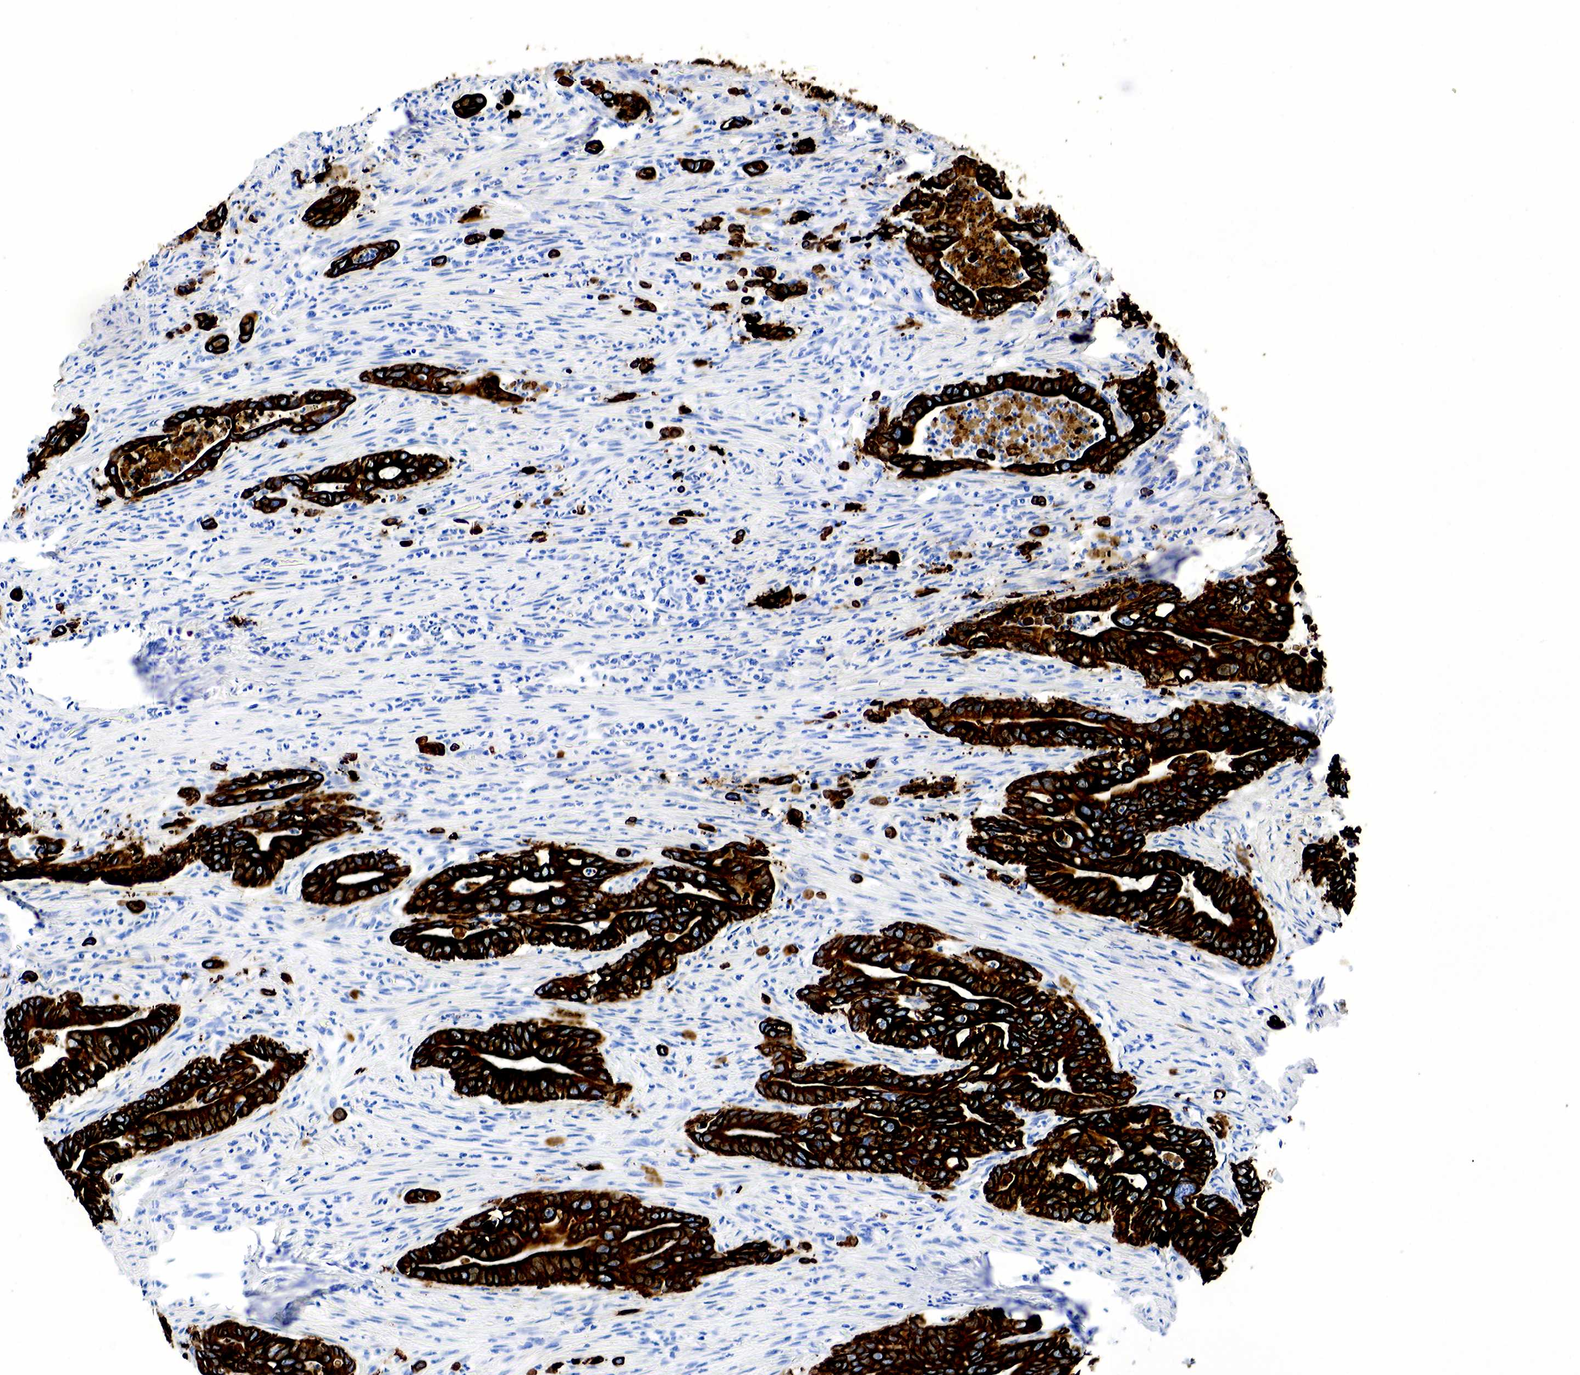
{"staining": {"intensity": "strong", "quantity": ">75%", "location": "cytoplasmic/membranous"}, "tissue": "stomach cancer", "cell_type": "Tumor cells", "image_type": "cancer", "snomed": [{"axis": "morphology", "description": "Adenocarcinoma, NOS"}, {"axis": "topography", "description": "Stomach"}], "caption": "There is high levels of strong cytoplasmic/membranous positivity in tumor cells of adenocarcinoma (stomach), as demonstrated by immunohistochemical staining (brown color).", "gene": "KRT7", "patient": {"sex": "female", "age": 76}}